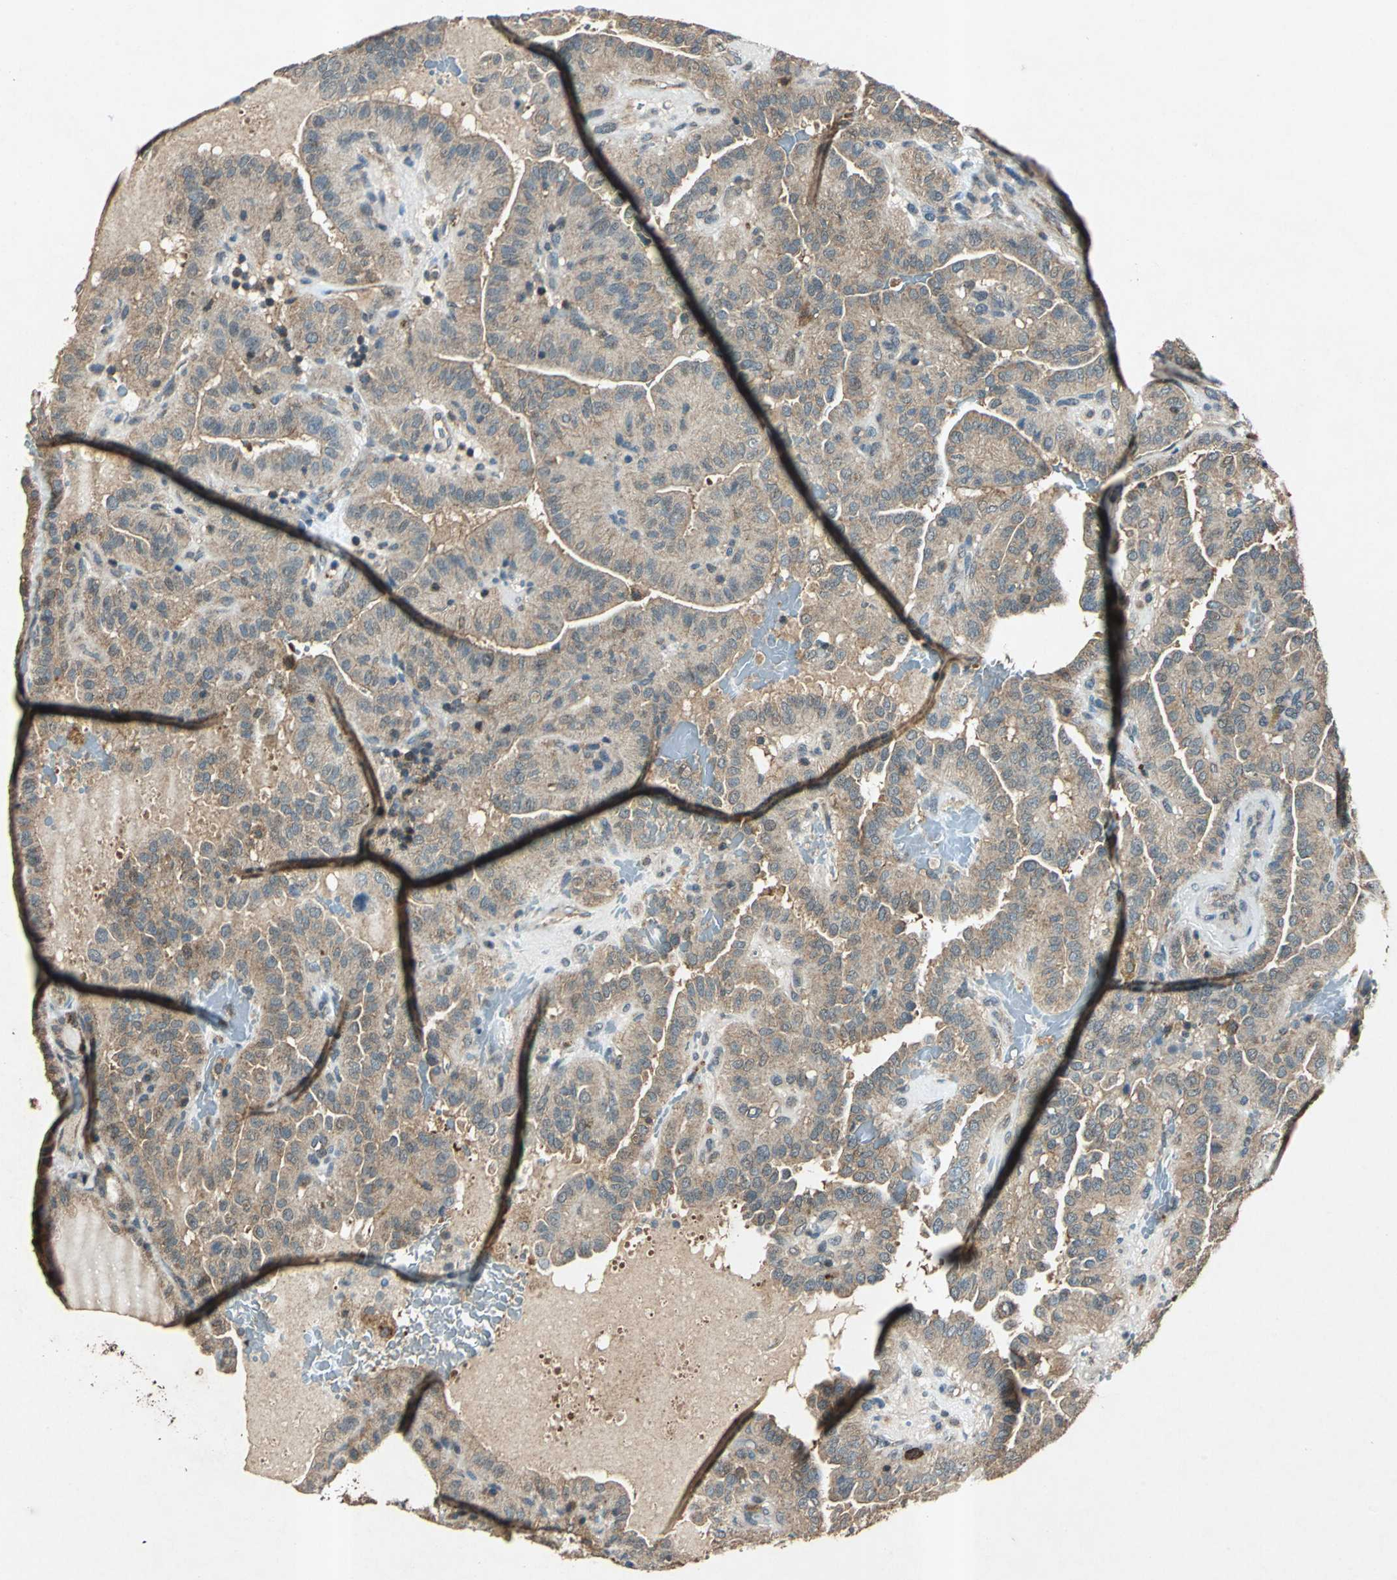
{"staining": {"intensity": "weak", "quantity": ">75%", "location": "cytoplasmic/membranous"}, "tissue": "thyroid cancer", "cell_type": "Tumor cells", "image_type": "cancer", "snomed": [{"axis": "morphology", "description": "Papillary adenocarcinoma, NOS"}, {"axis": "topography", "description": "Thyroid gland"}], "caption": "Thyroid cancer stained with a protein marker shows weak staining in tumor cells.", "gene": "AHSA1", "patient": {"sex": "male", "age": 77}}